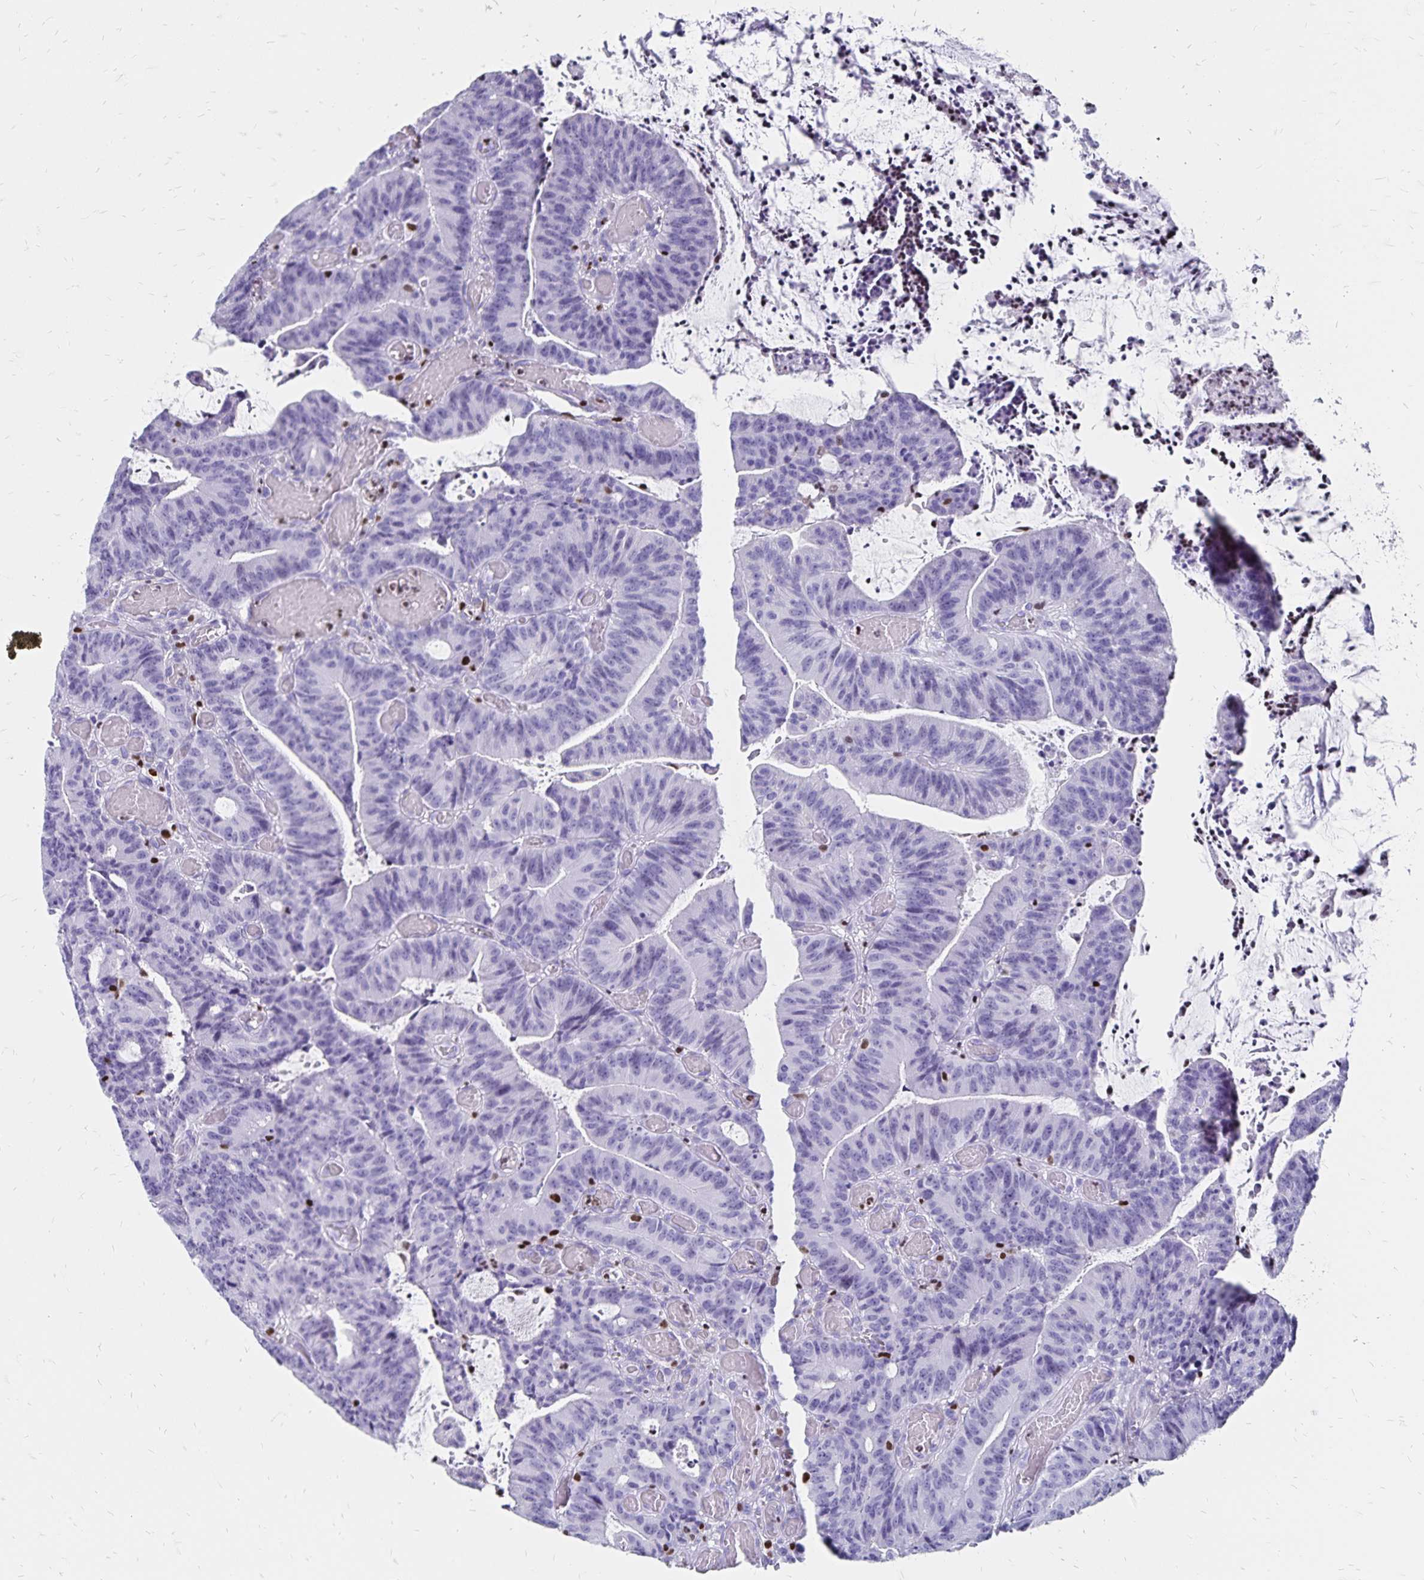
{"staining": {"intensity": "negative", "quantity": "none", "location": "none"}, "tissue": "colorectal cancer", "cell_type": "Tumor cells", "image_type": "cancer", "snomed": [{"axis": "morphology", "description": "Adenocarcinoma, NOS"}, {"axis": "topography", "description": "Colon"}], "caption": "There is no significant positivity in tumor cells of colorectal cancer.", "gene": "IKZF1", "patient": {"sex": "female", "age": 78}}